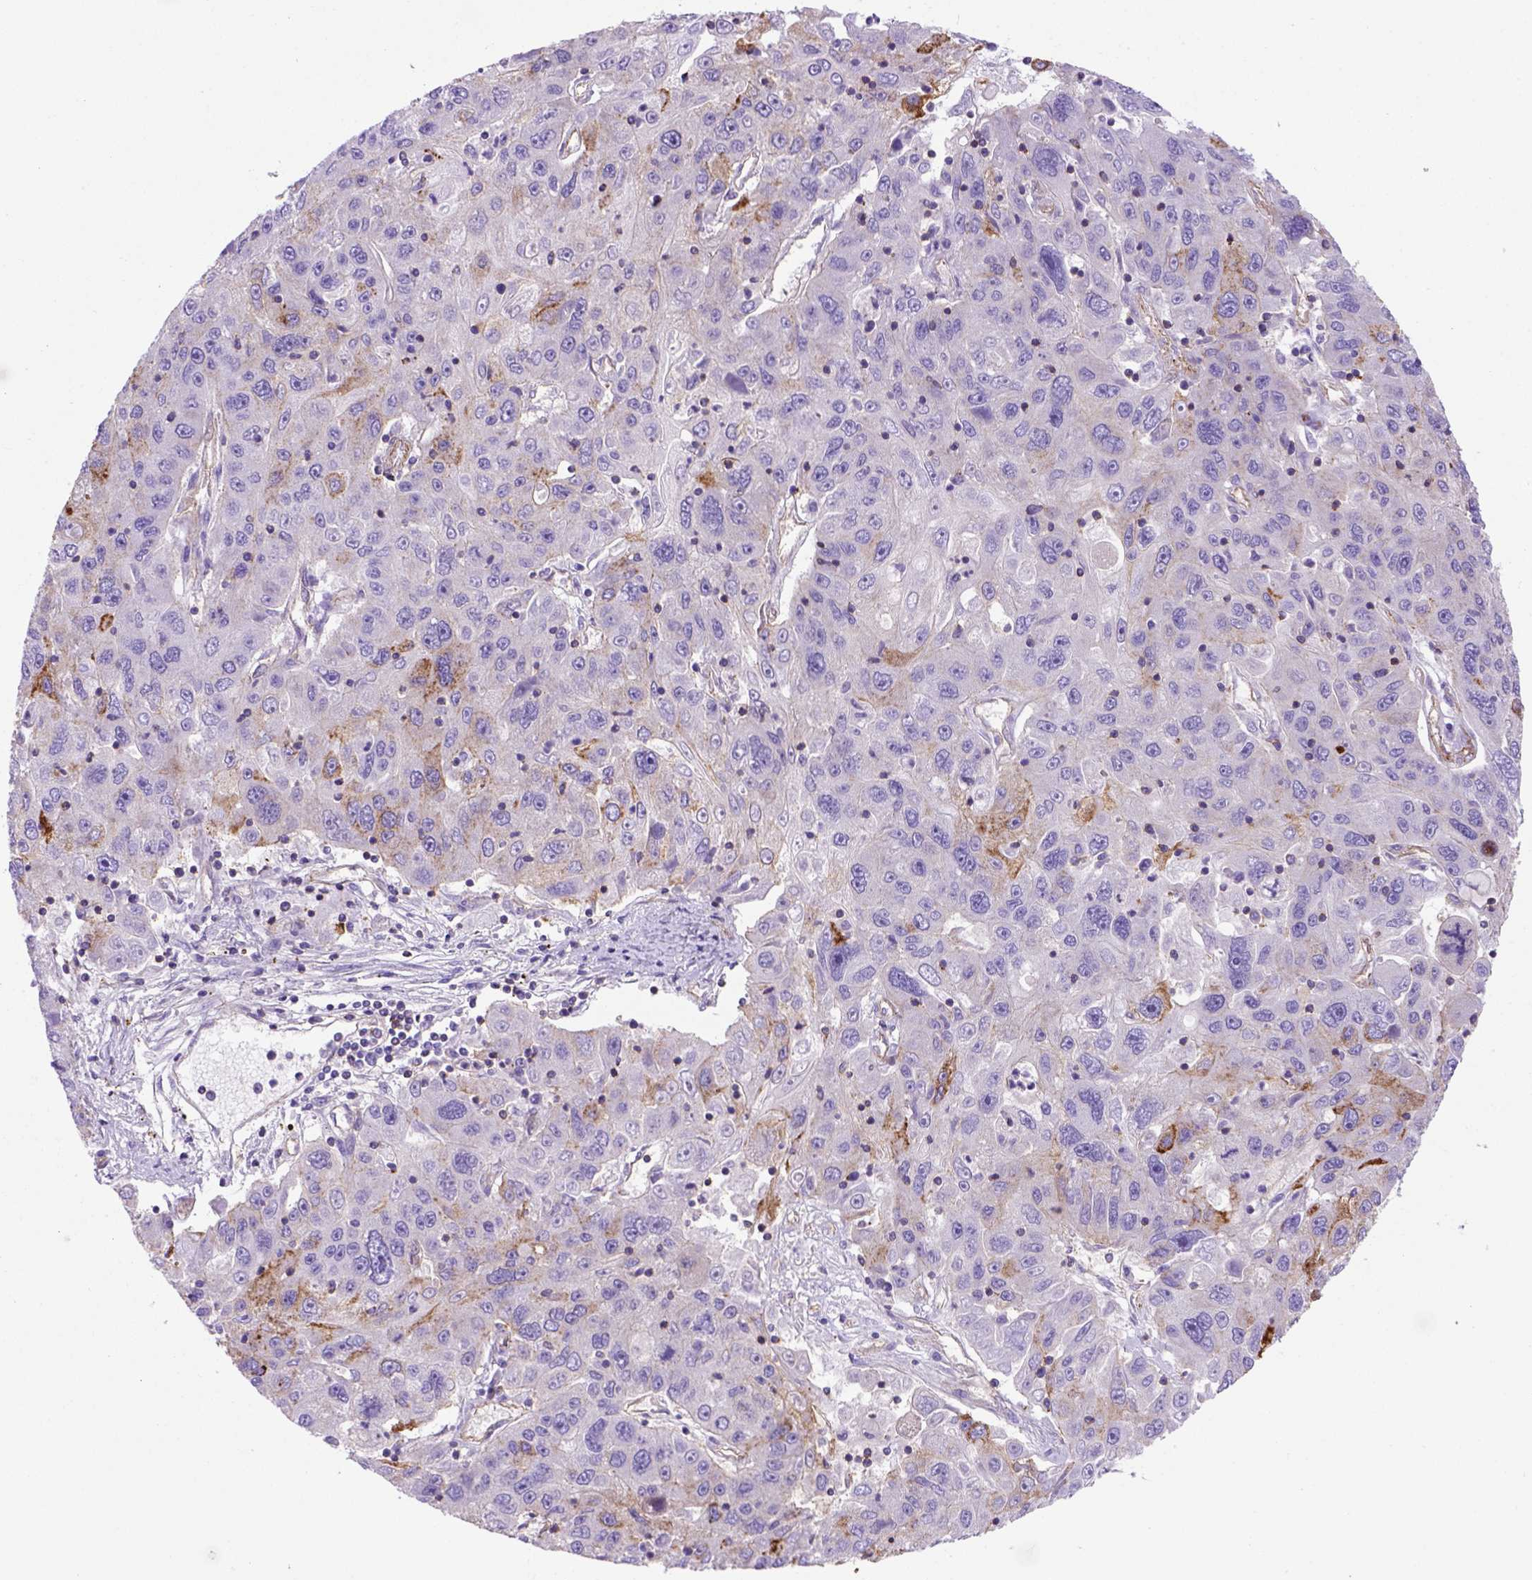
{"staining": {"intensity": "moderate", "quantity": "<25%", "location": "cytoplasmic/membranous"}, "tissue": "stomach cancer", "cell_type": "Tumor cells", "image_type": "cancer", "snomed": [{"axis": "morphology", "description": "Adenocarcinoma, NOS"}, {"axis": "topography", "description": "Stomach"}], "caption": "DAB immunohistochemical staining of stomach cancer shows moderate cytoplasmic/membranous protein positivity in approximately <25% of tumor cells. The protein of interest is shown in brown color, while the nuclei are stained blue.", "gene": "PEX12", "patient": {"sex": "male", "age": 56}}